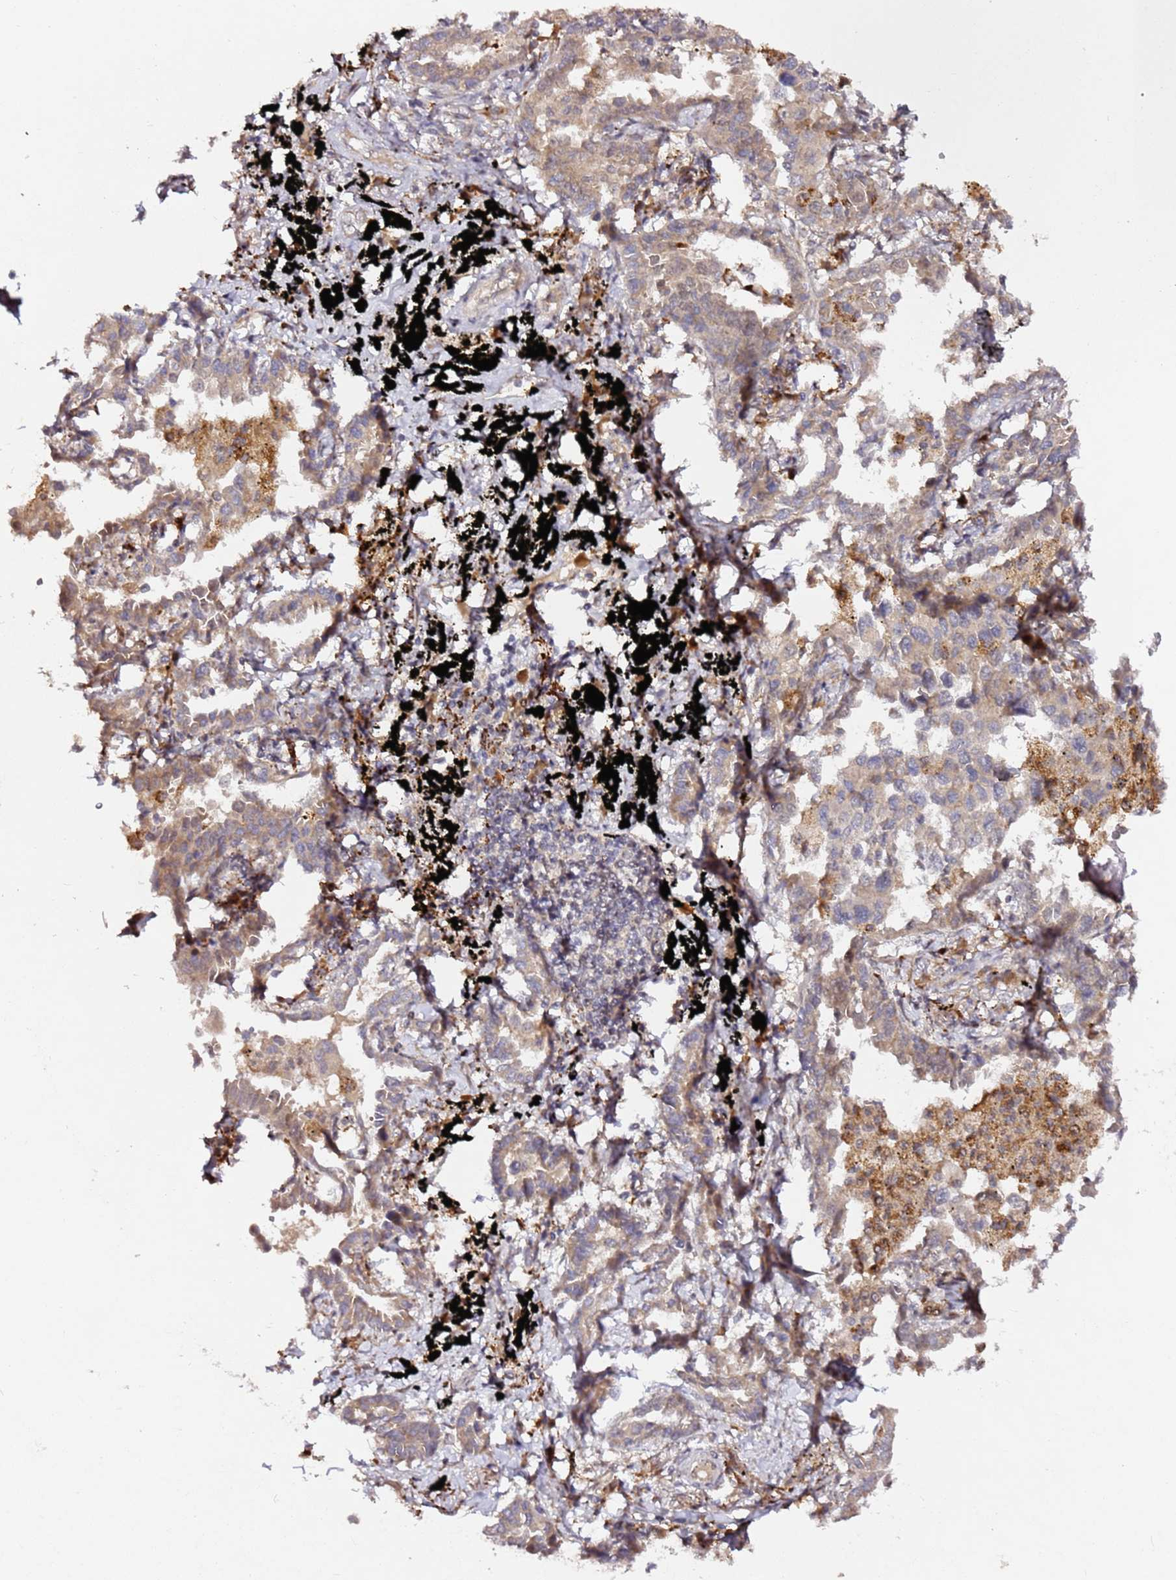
{"staining": {"intensity": "weak", "quantity": ">75%", "location": "cytoplasmic/membranous"}, "tissue": "lung cancer", "cell_type": "Tumor cells", "image_type": "cancer", "snomed": [{"axis": "morphology", "description": "Adenocarcinoma, NOS"}, {"axis": "topography", "description": "Lung"}], "caption": "Lung cancer stained with a protein marker demonstrates weak staining in tumor cells.", "gene": "ALG11", "patient": {"sex": "male", "age": 67}}